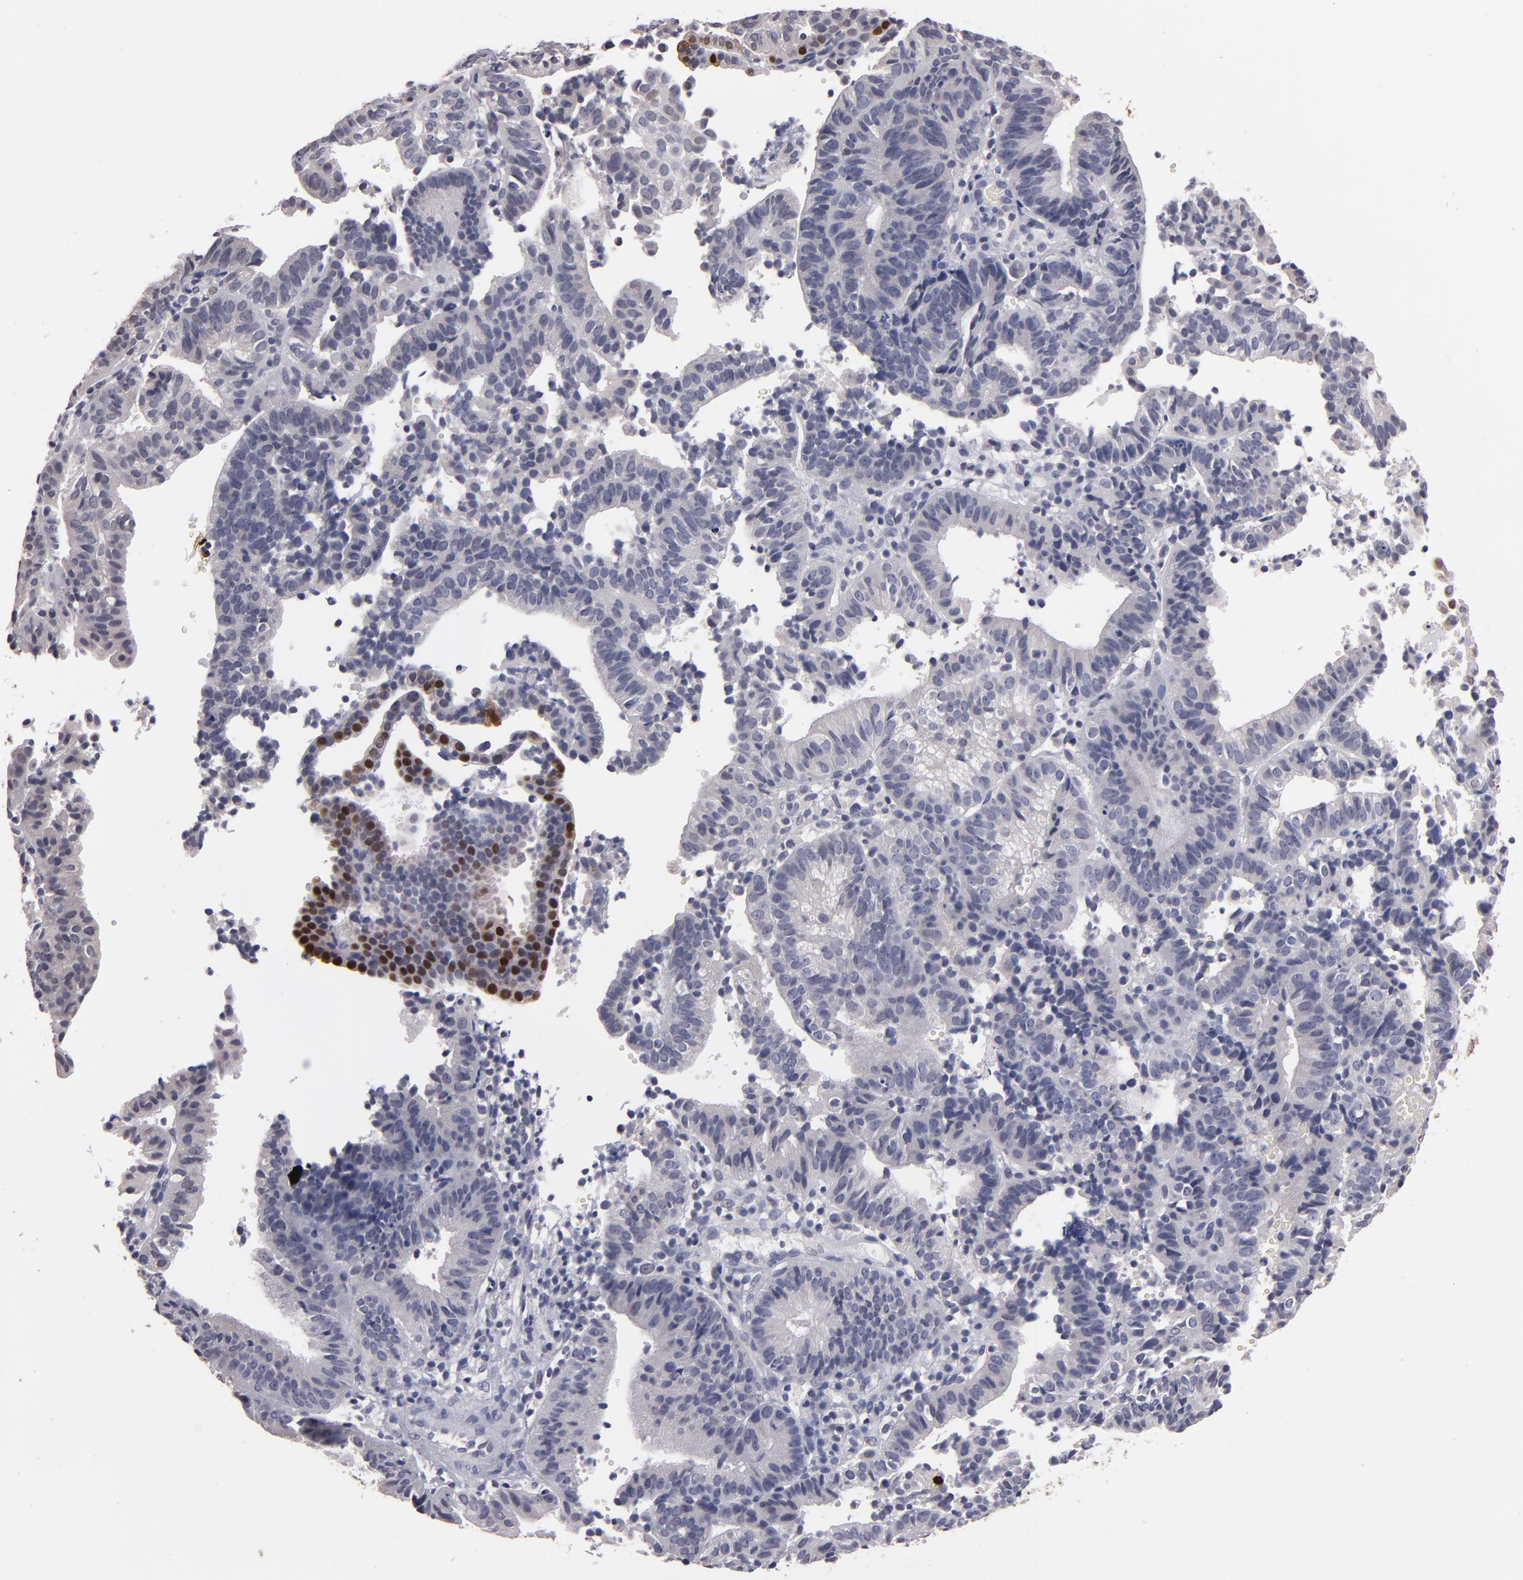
{"staining": {"intensity": "negative", "quantity": "none", "location": "none"}, "tissue": "cervical cancer", "cell_type": "Tumor cells", "image_type": "cancer", "snomed": [{"axis": "morphology", "description": "Adenocarcinoma, NOS"}, {"axis": "topography", "description": "Cervix"}], "caption": "The immunohistochemistry micrograph has no significant positivity in tumor cells of cervical adenocarcinoma tissue.", "gene": "S100A1", "patient": {"sex": "female", "age": 60}}